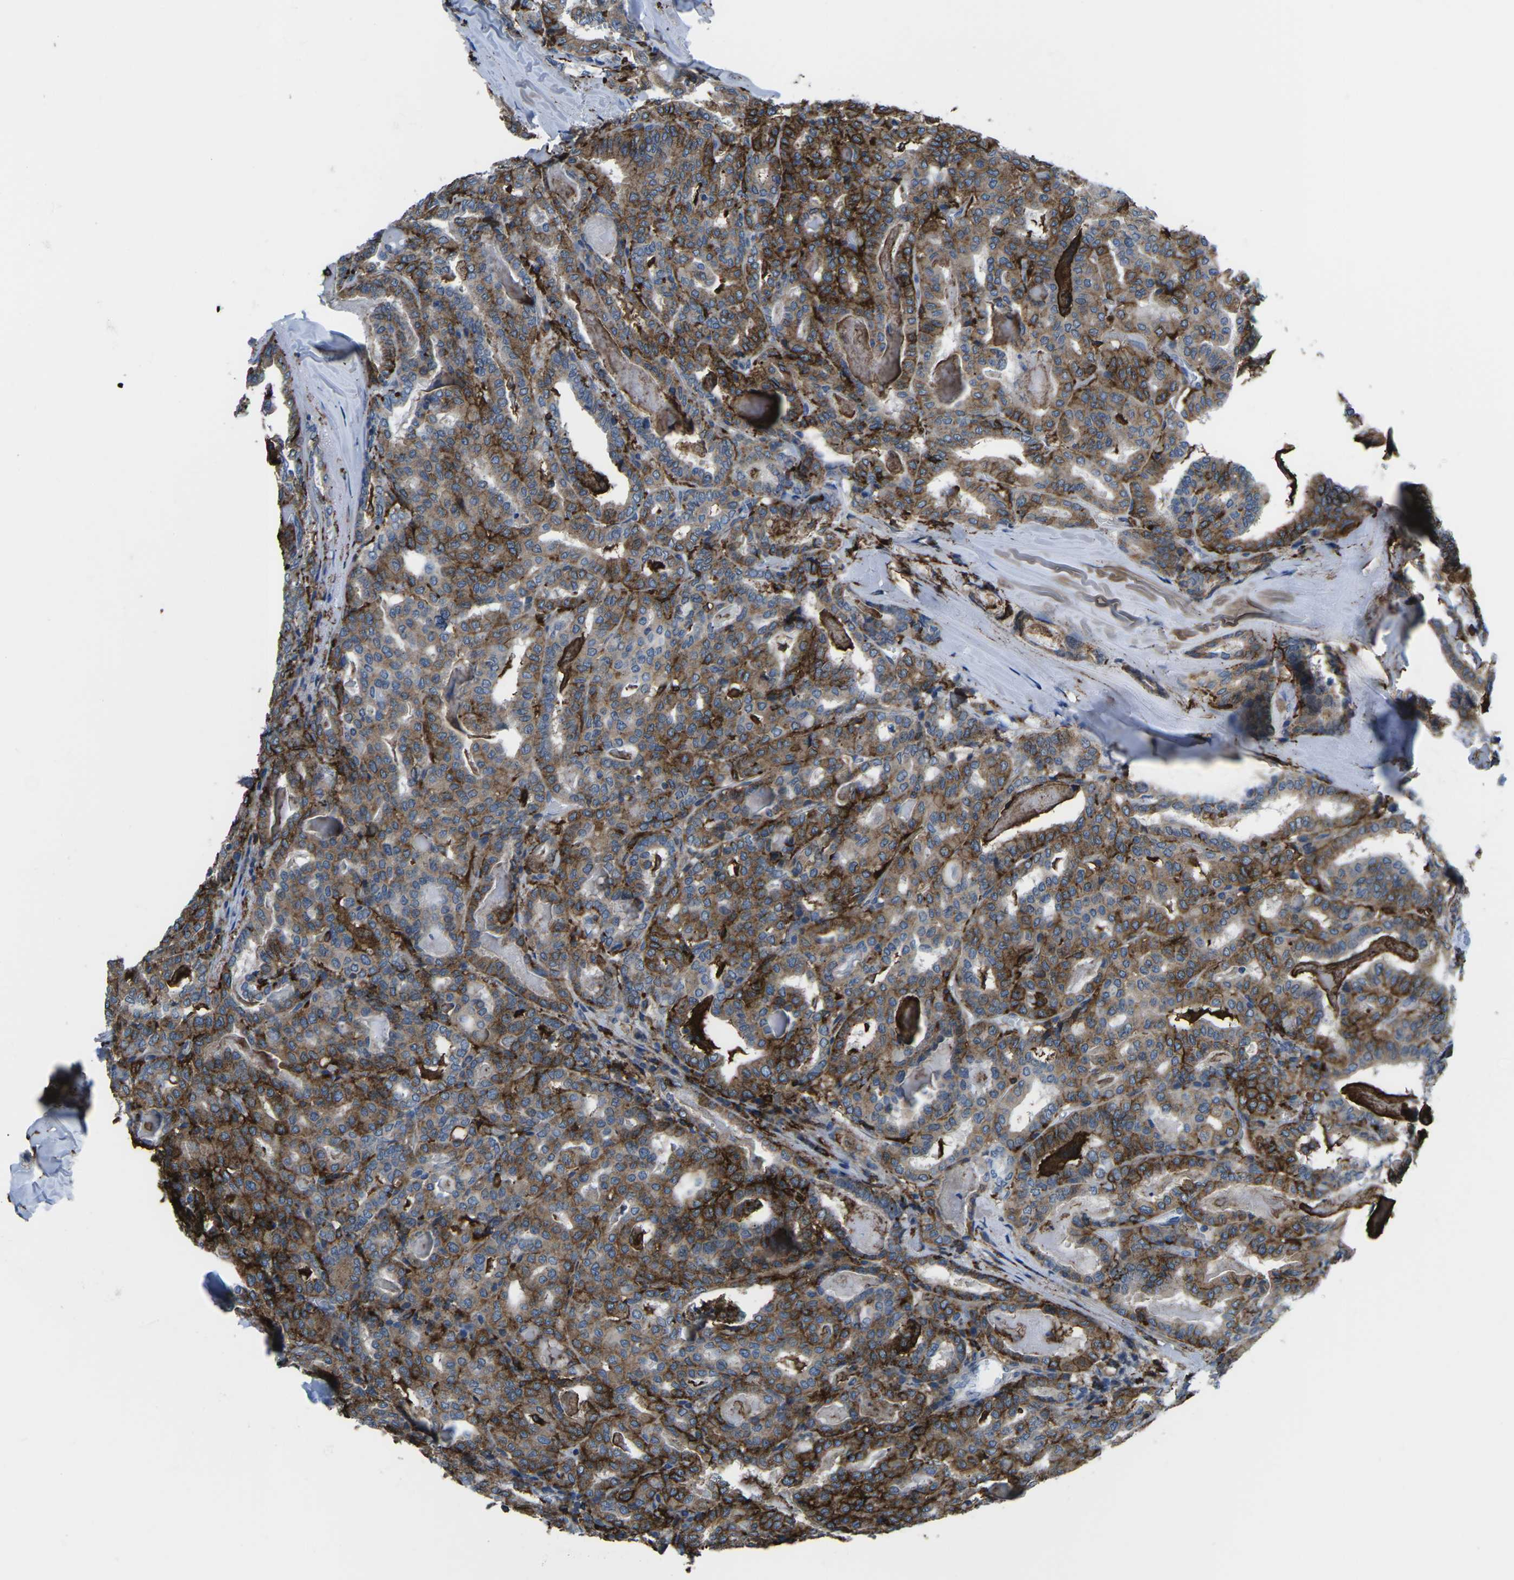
{"staining": {"intensity": "moderate", "quantity": ">75%", "location": "cytoplasmic/membranous"}, "tissue": "thyroid cancer", "cell_type": "Tumor cells", "image_type": "cancer", "snomed": [{"axis": "morphology", "description": "Papillary adenocarcinoma, NOS"}, {"axis": "topography", "description": "Thyroid gland"}], "caption": "This is an image of IHC staining of thyroid cancer, which shows moderate expression in the cytoplasmic/membranous of tumor cells.", "gene": "PTPN1", "patient": {"sex": "female", "age": 42}}